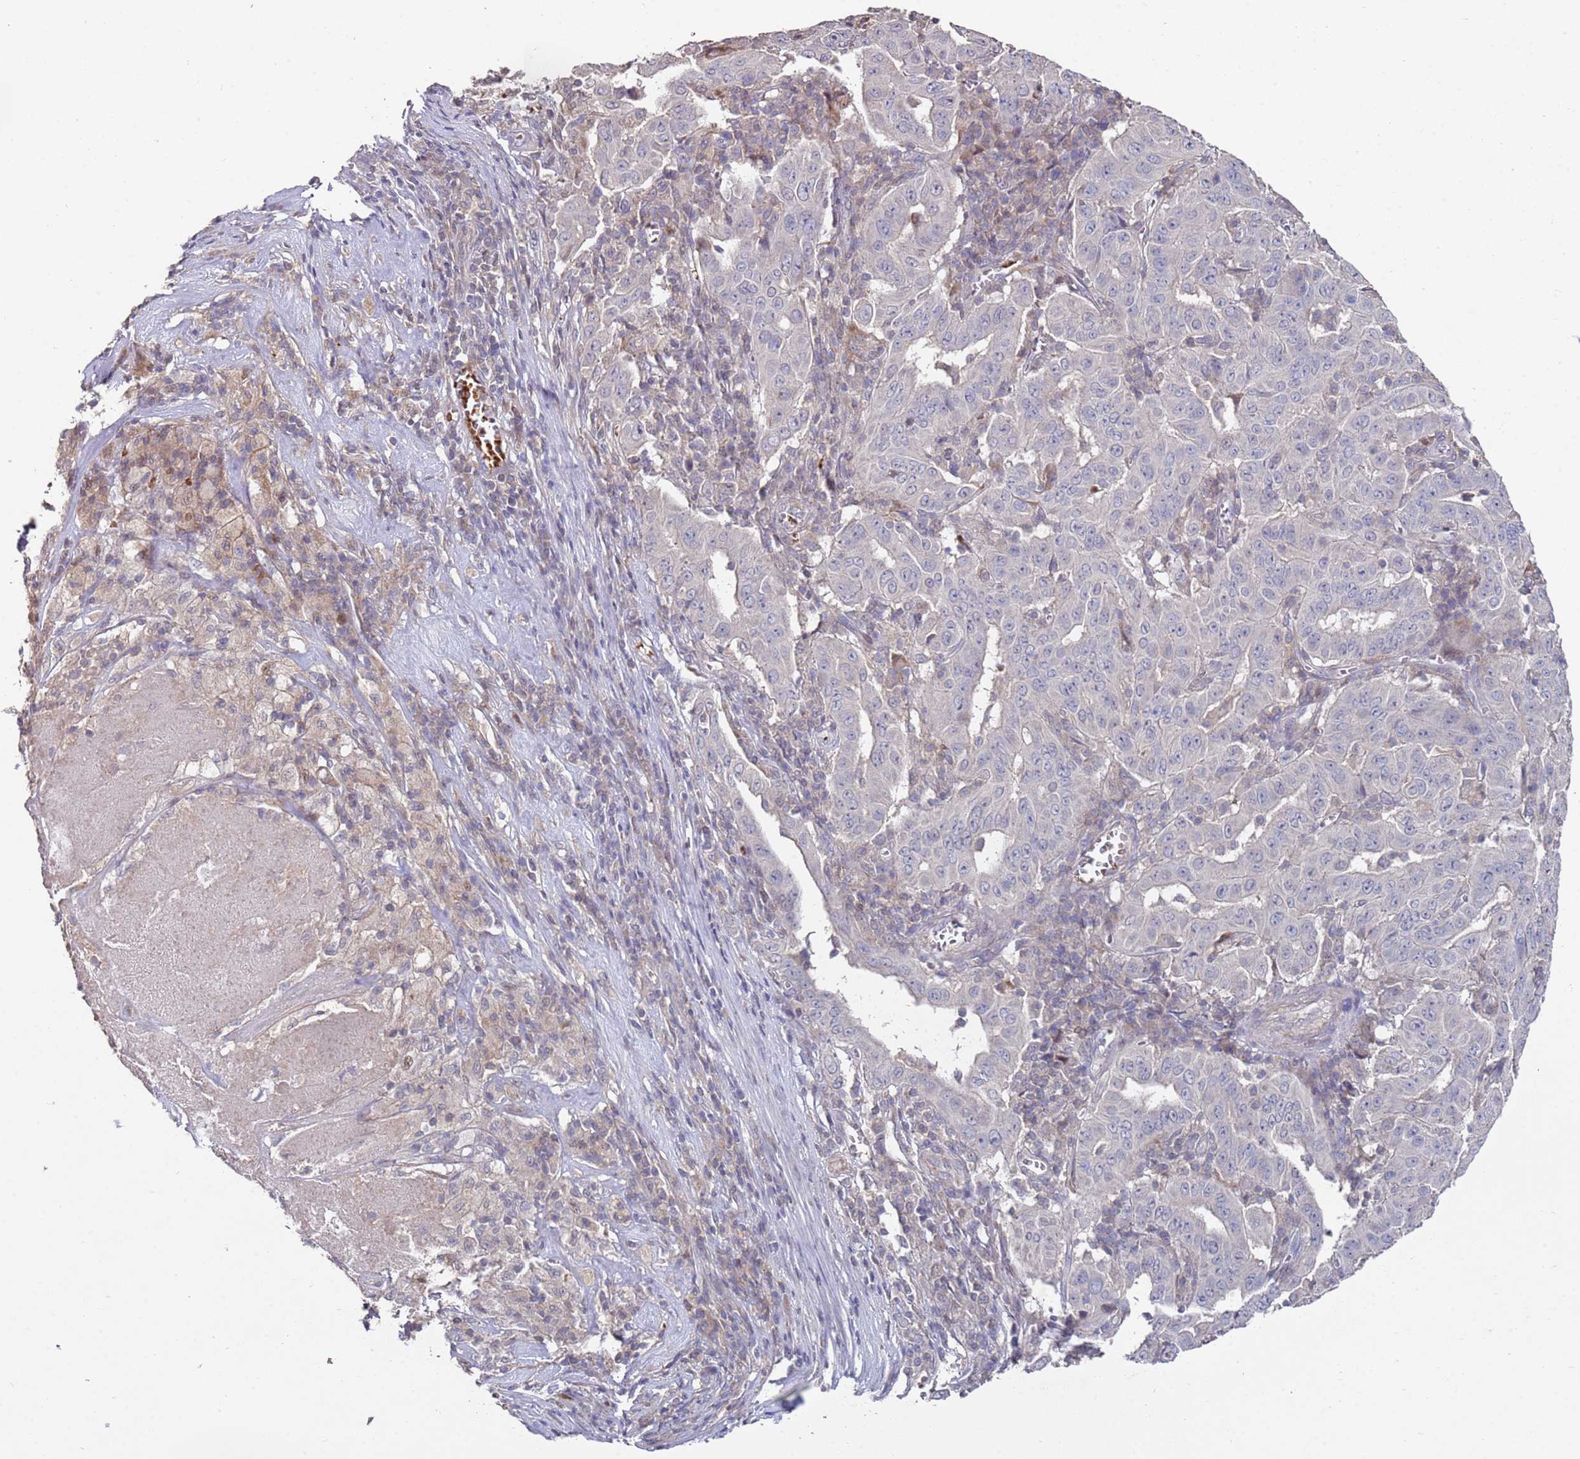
{"staining": {"intensity": "negative", "quantity": "none", "location": "none"}, "tissue": "pancreatic cancer", "cell_type": "Tumor cells", "image_type": "cancer", "snomed": [{"axis": "morphology", "description": "Adenocarcinoma, NOS"}, {"axis": "topography", "description": "Pancreas"}], "caption": "The immunohistochemistry micrograph has no significant expression in tumor cells of pancreatic cancer tissue.", "gene": "LACC1", "patient": {"sex": "male", "age": 63}}